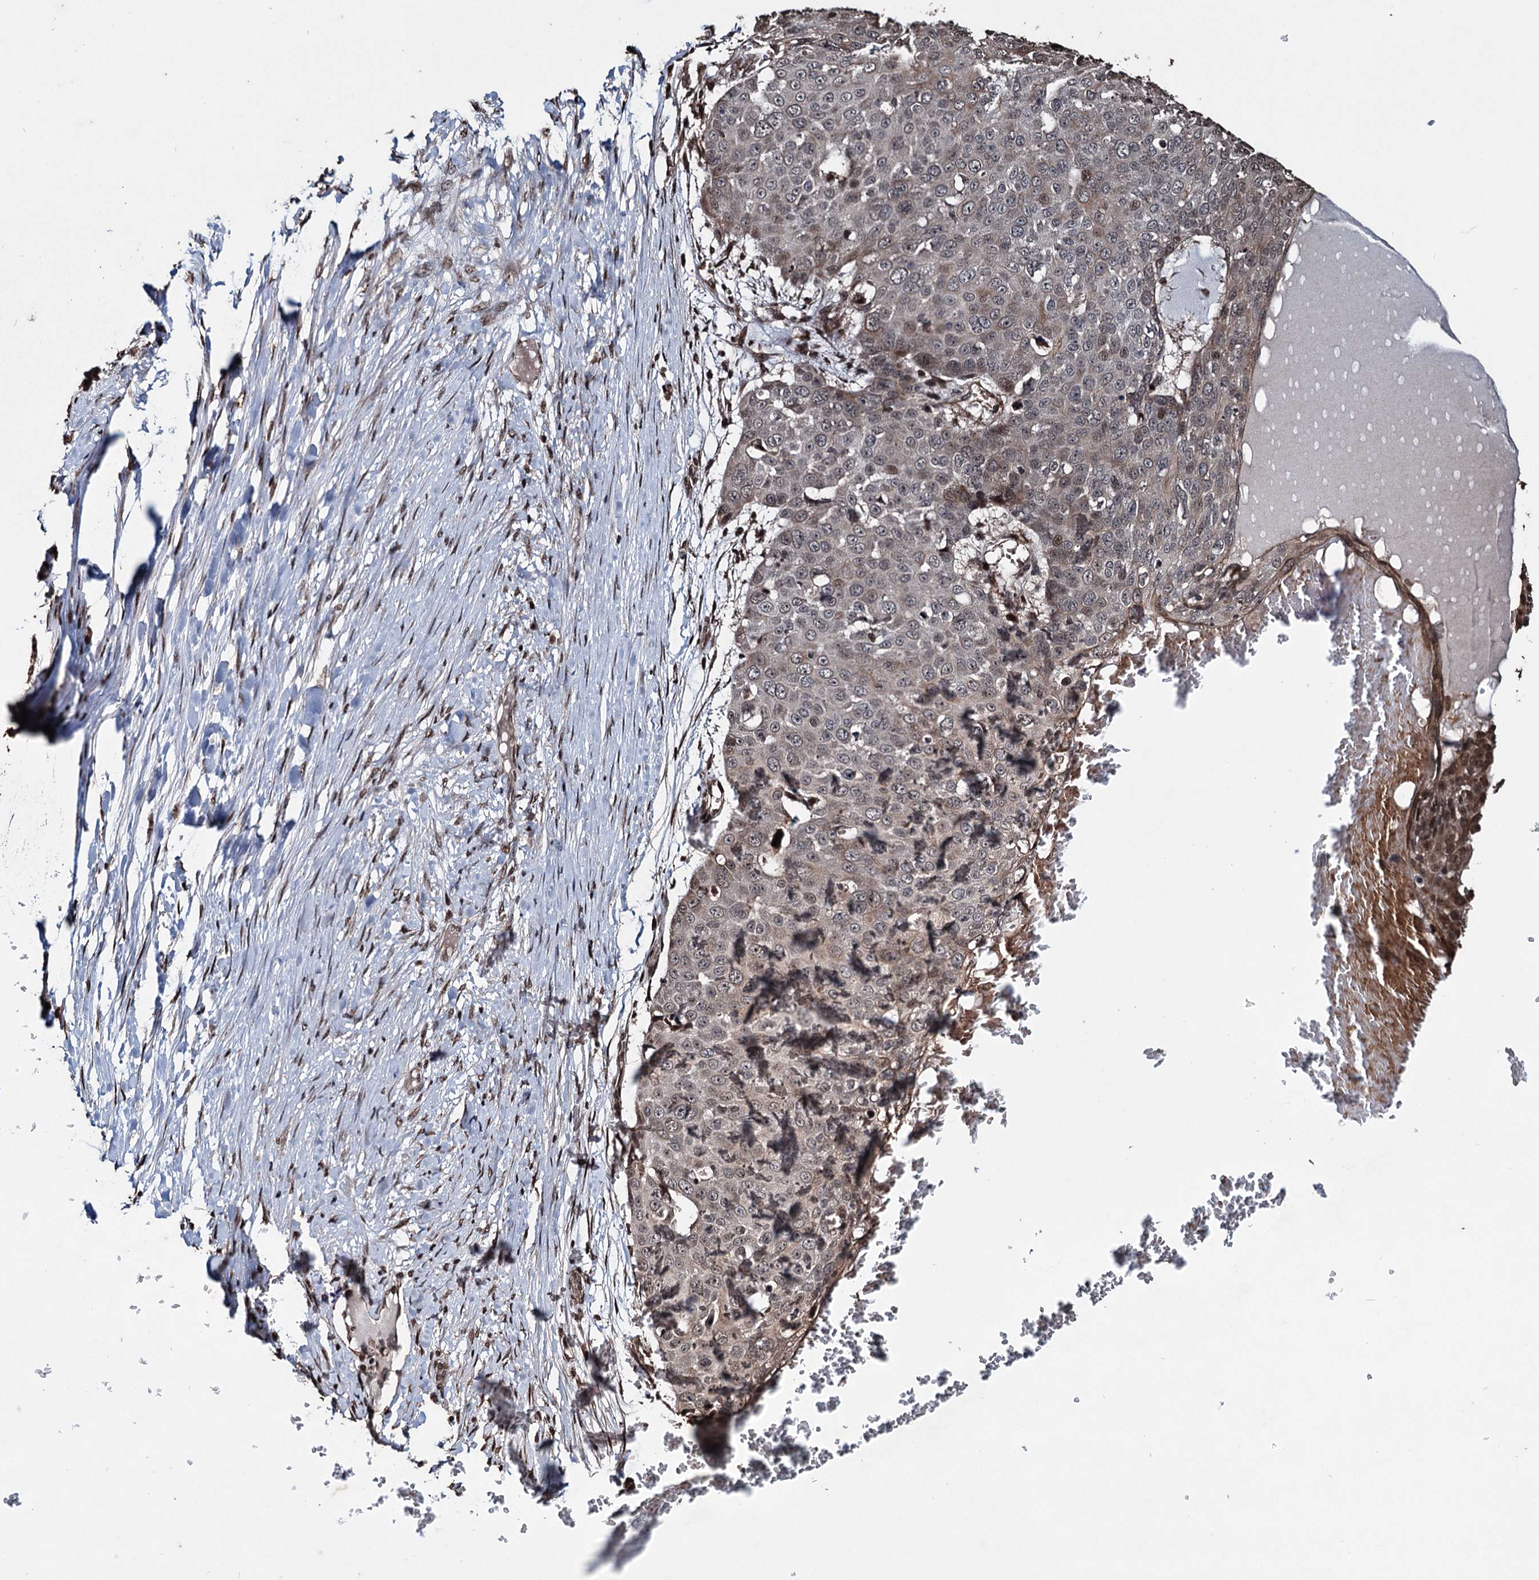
{"staining": {"intensity": "weak", "quantity": "<25%", "location": "cytoplasmic/membranous"}, "tissue": "skin cancer", "cell_type": "Tumor cells", "image_type": "cancer", "snomed": [{"axis": "morphology", "description": "Squamous cell carcinoma, NOS"}, {"axis": "topography", "description": "Skin"}], "caption": "IHC micrograph of squamous cell carcinoma (skin) stained for a protein (brown), which shows no expression in tumor cells.", "gene": "EYA4", "patient": {"sex": "male", "age": 71}}